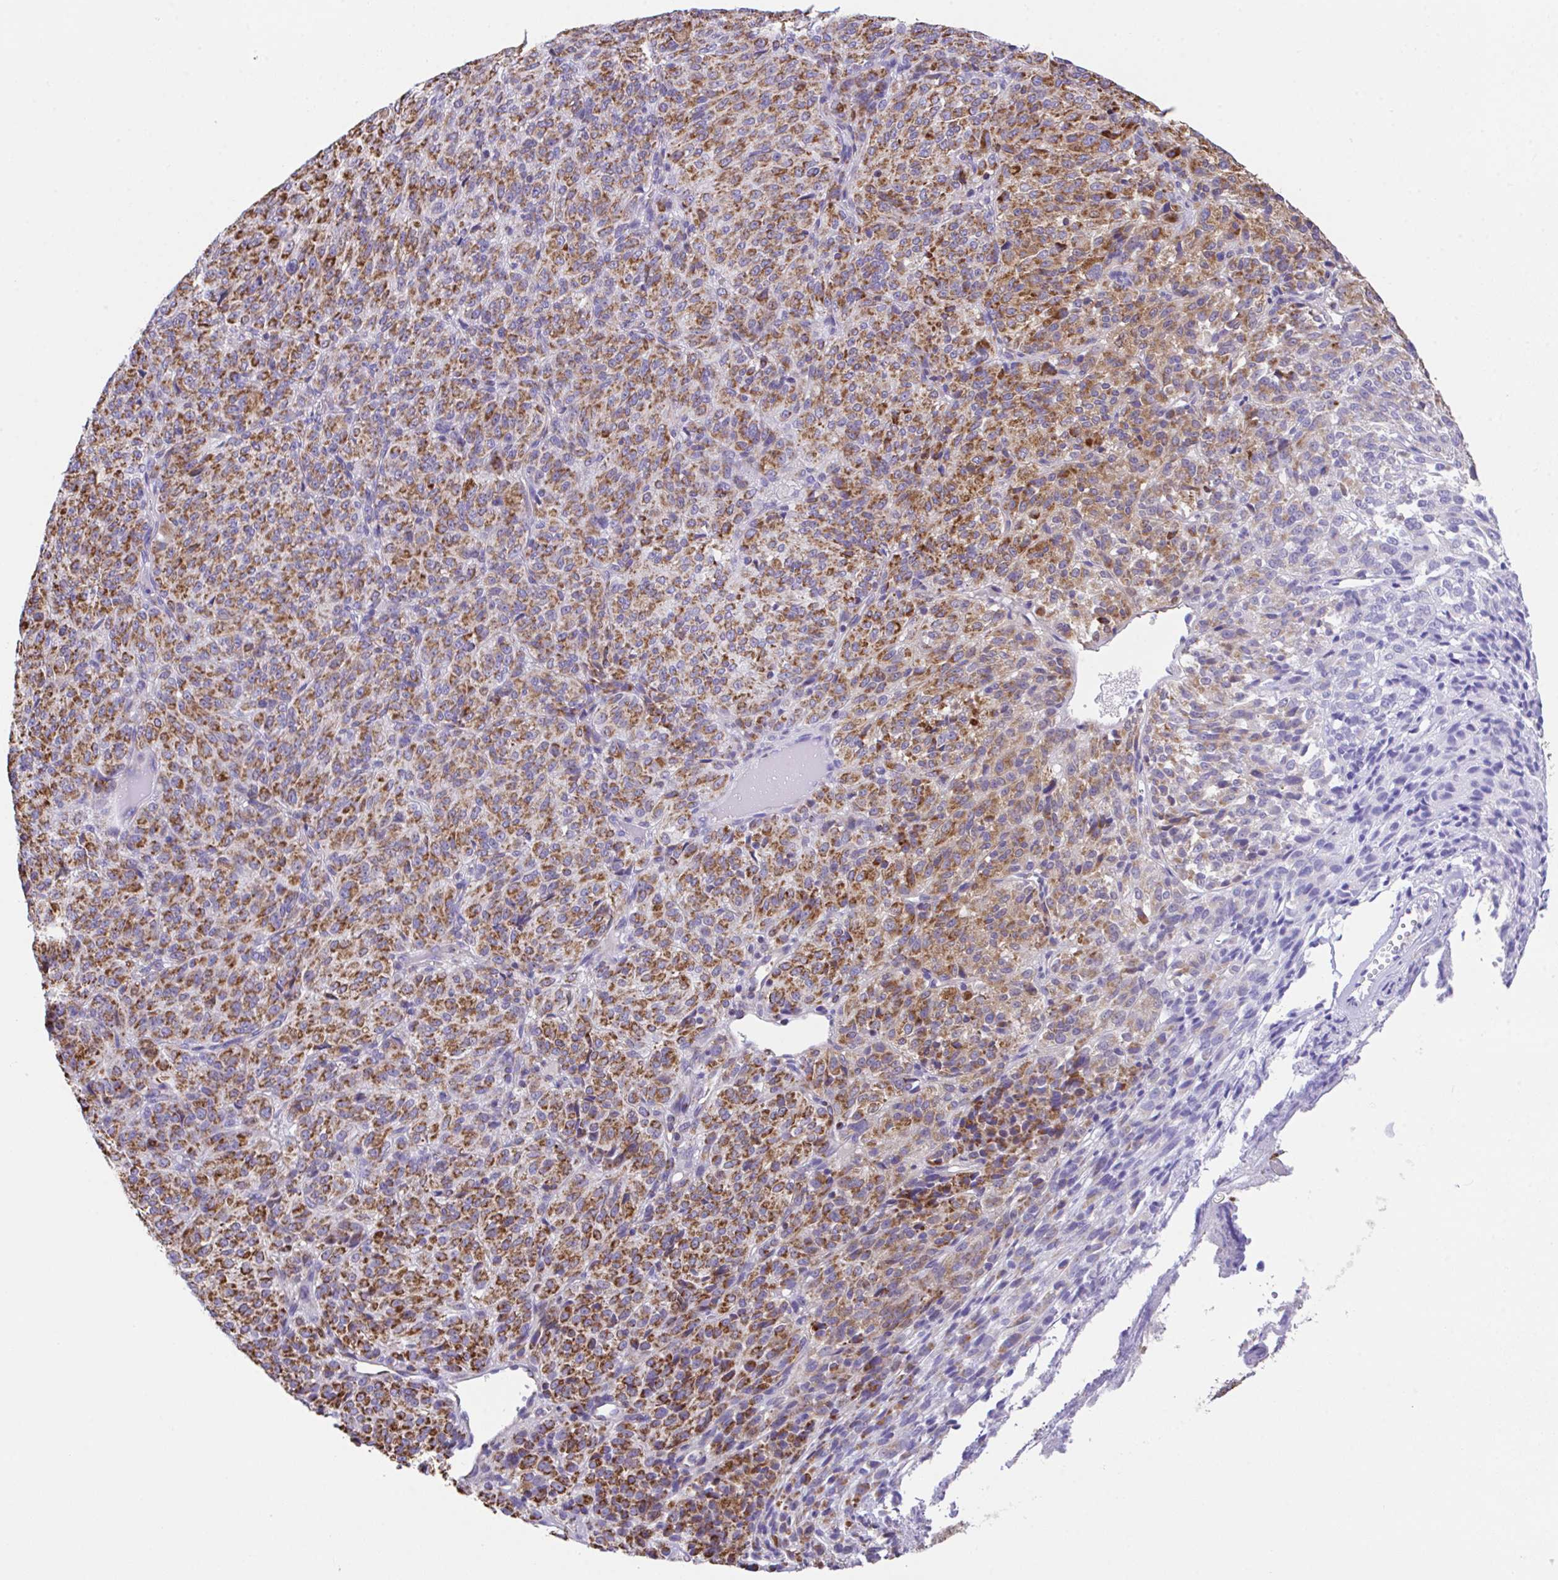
{"staining": {"intensity": "moderate", "quantity": "25%-75%", "location": "cytoplasmic/membranous"}, "tissue": "melanoma", "cell_type": "Tumor cells", "image_type": "cancer", "snomed": [{"axis": "morphology", "description": "Malignant melanoma, Metastatic site"}, {"axis": "topography", "description": "Brain"}], "caption": "A micrograph of human melanoma stained for a protein shows moderate cytoplasmic/membranous brown staining in tumor cells. (brown staining indicates protein expression, while blue staining denotes nuclei).", "gene": "PCMTD2", "patient": {"sex": "female", "age": 56}}